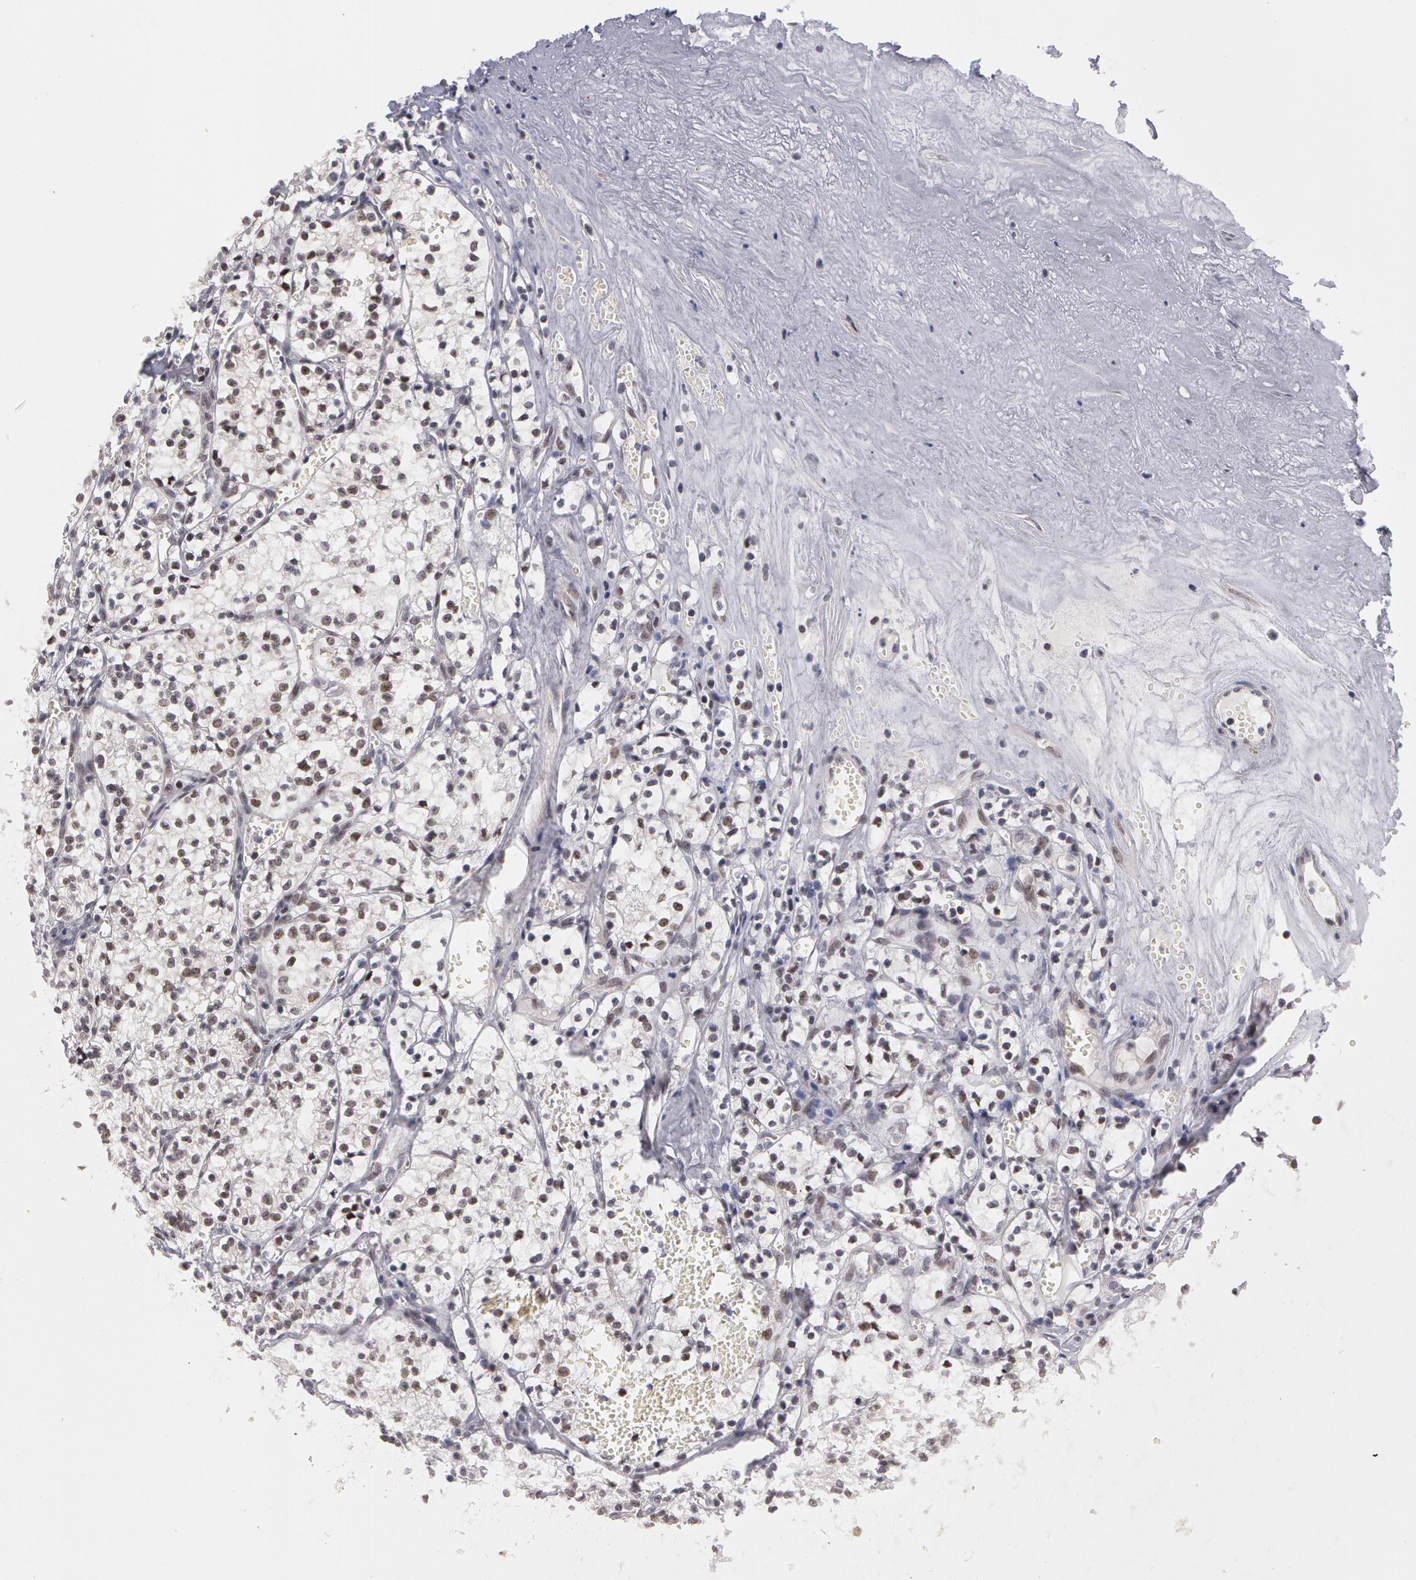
{"staining": {"intensity": "weak", "quantity": "<25%", "location": "nuclear"}, "tissue": "renal cancer", "cell_type": "Tumor cells", "image_type": "cancer", "snomed": [{"axis": "morphology", "description": "Adenocarcinoma, NOS"}, {"axis": "topography", "description": "Kidney"}], "caption": "IHC of human renal cancer displays no positivity in tumor cells.", "gene": "PRICKLE1", "patient": {"sex": "male", "age": 61}}